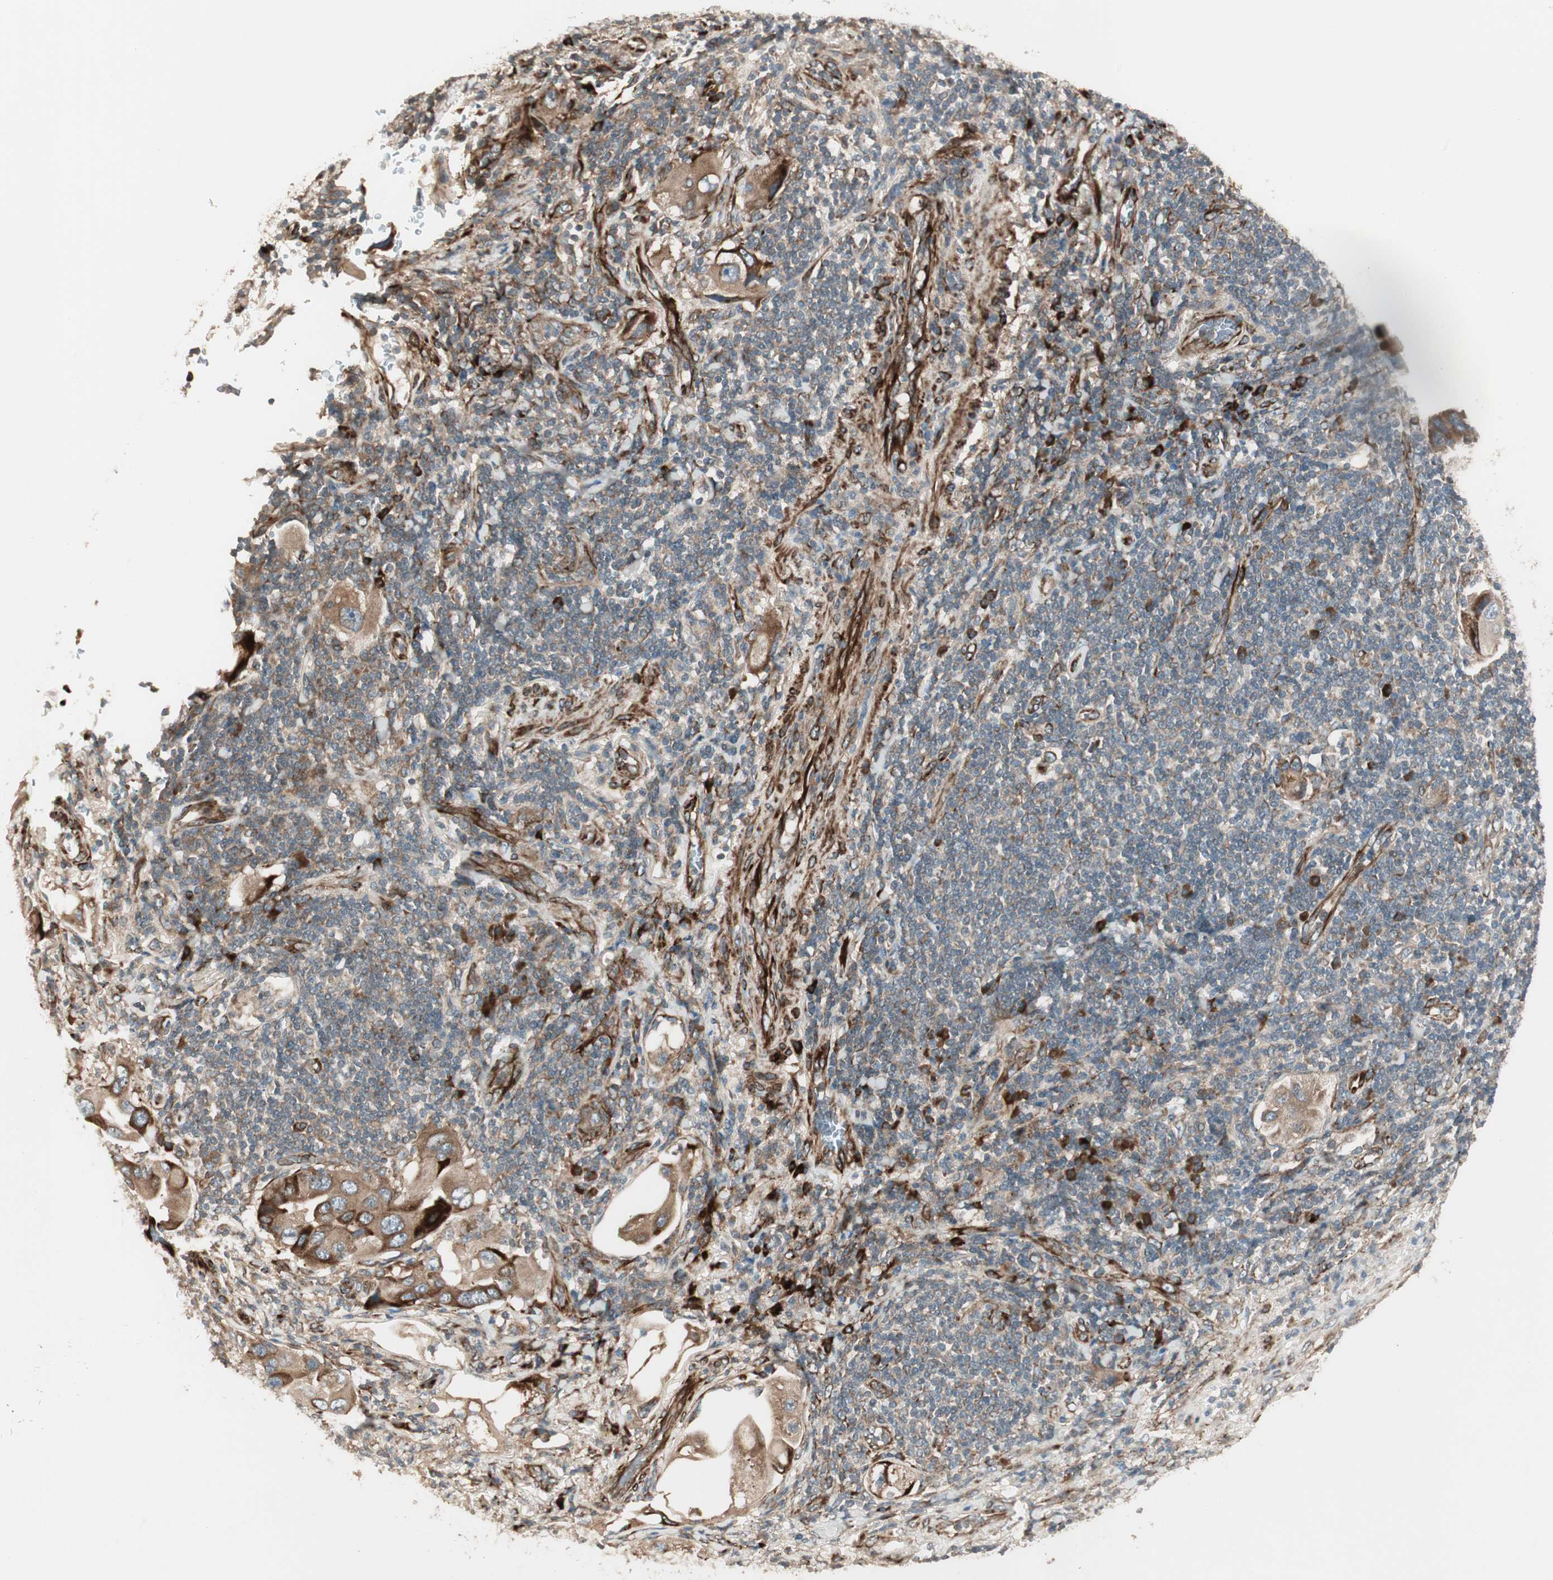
{"staining": {"intensity": "strong", "quantity": ">75%", "location": "cytoplasmic/membranous"}, "tissue": "lung cancer", "cell_type": "Tumor cells", "image_type": "cancer", "snomed": [{"axis": "morphology", "description": "Adenocarcinoma, NOS"}, {"axis": "topography", "description": "Lung"}], "caption": "Protein analysis of adenocarcinoma (lung) tissue demonstrates strong cytoplasmic/membranous positivity in approximately >75% of tumor cells.", "gene": "PPP2R5E", "patient": {"sex": "female", "age": 65}}